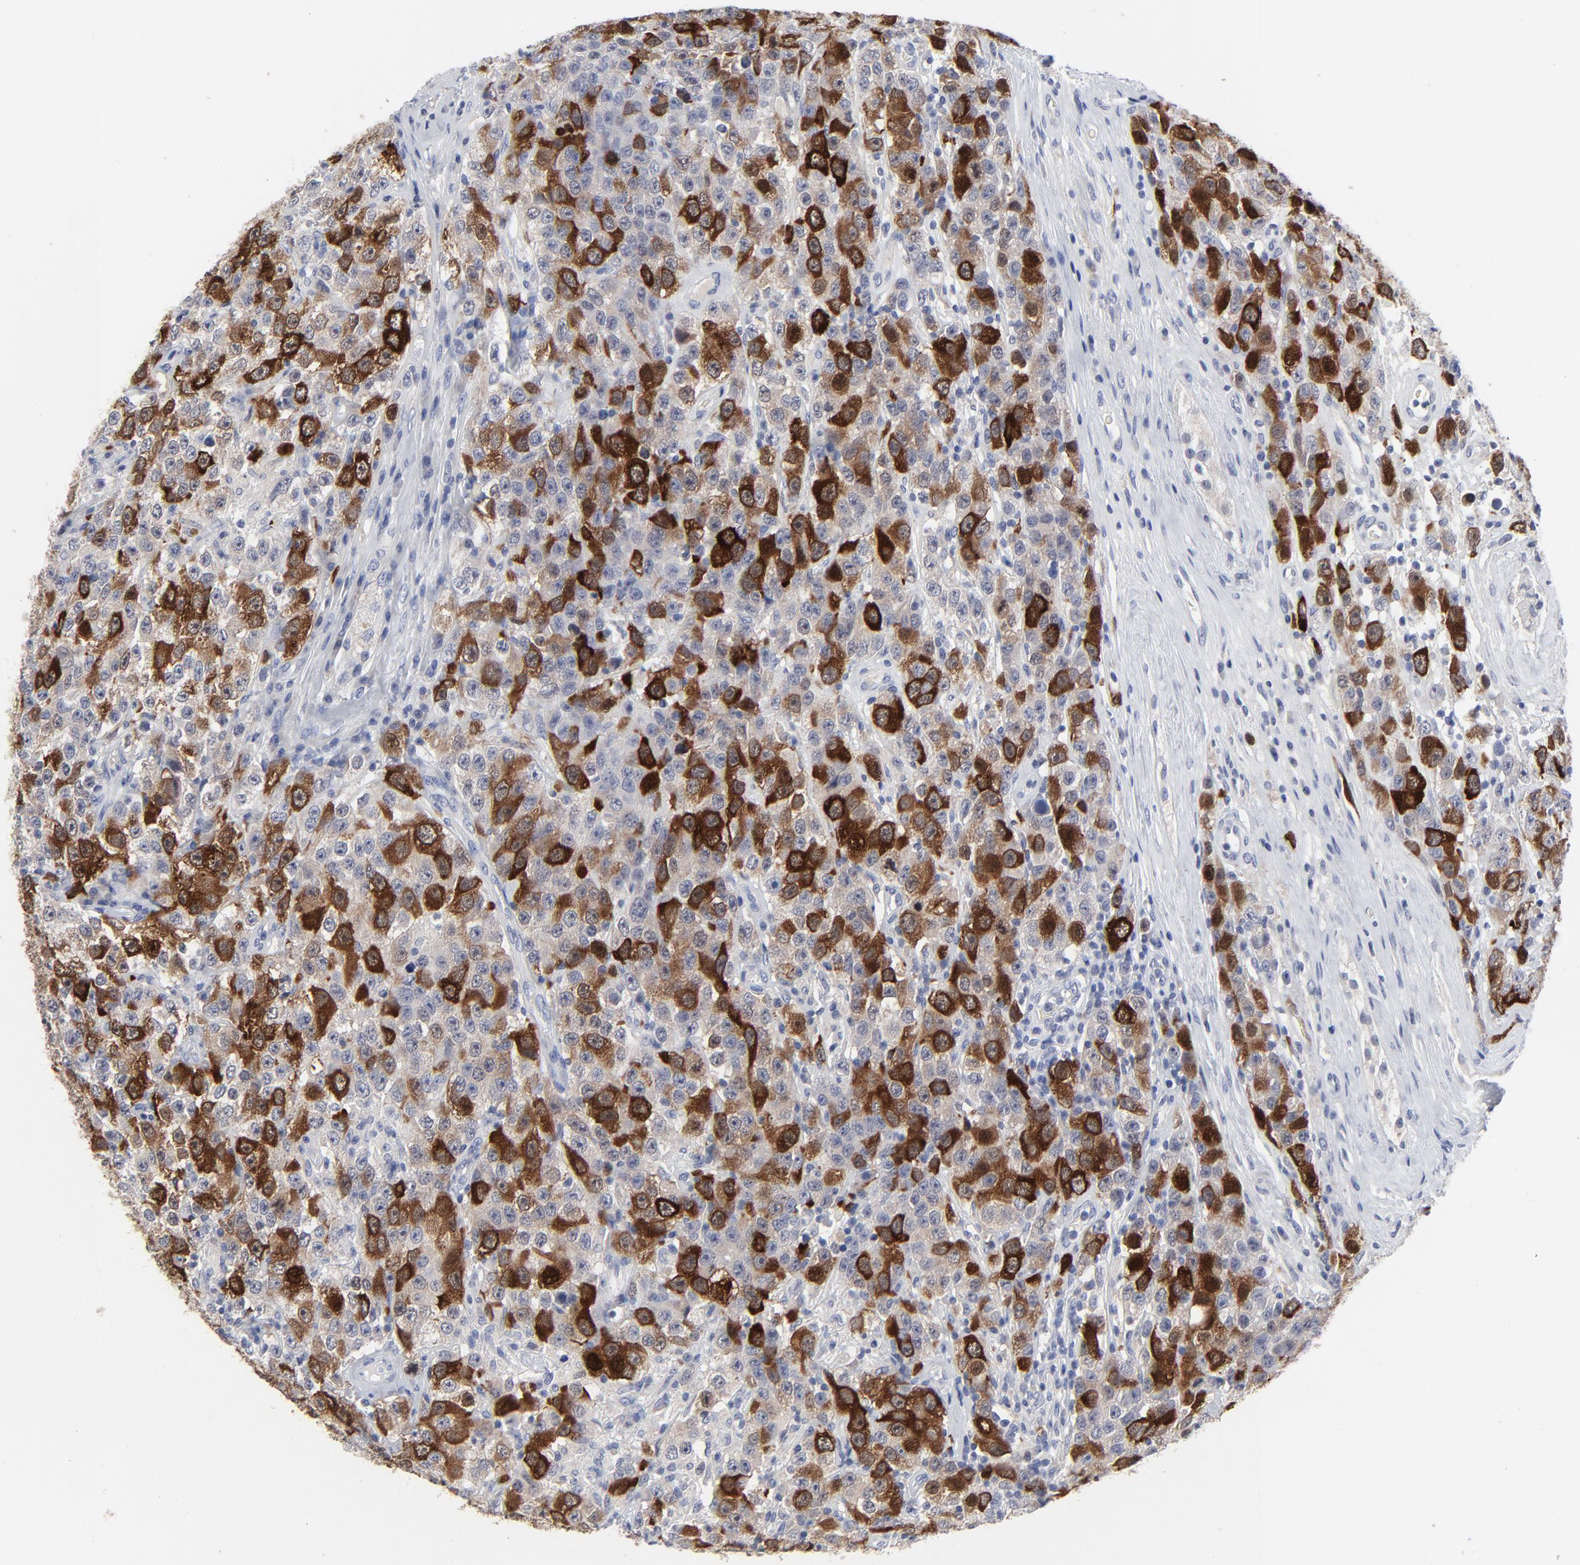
{"staining": {"intensity": "strong", "quantity": ">75%", "location": "cytoplasmic/membranous,nuclear"}, "tissue": "testis cancer", "cell_type": "Tumor cells", "image_type": "cancer", "snomed": [{"axis": "morphology", "description": "Seminoma, NOS"}, {"axis": "topography", "description": "Testis"}], "caption": "Testis cancer (seminoma) tissue reveals strong cytoplasmic/membranous and nuclear positivity in approximately >75% of tumor cells, visualized by immunohistochemistry.", "gene": "CDK1", "patient": {"sex": "male", "age": 52}}